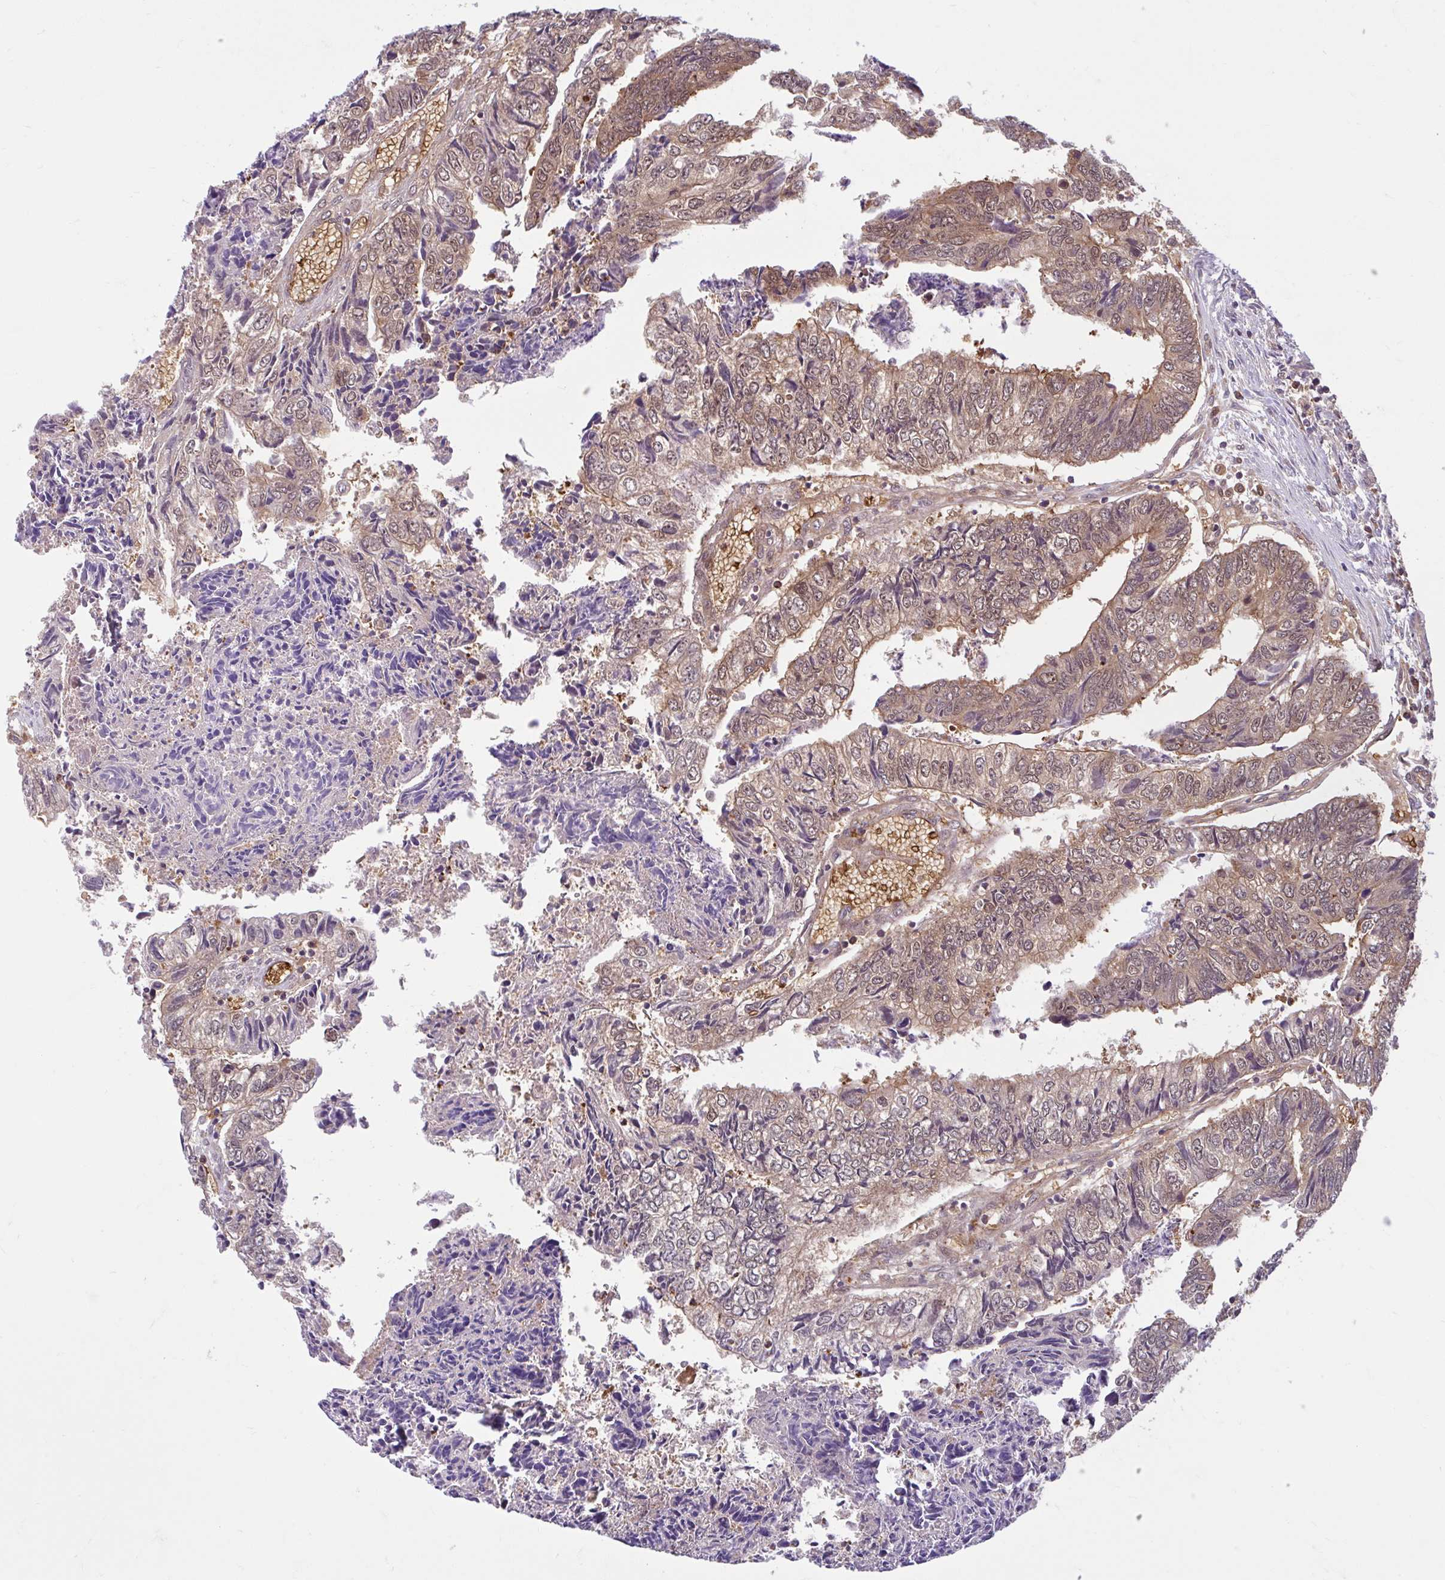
{"staining": {"intensity": "moderate", "quantity": ">75%", "location": "cytoplasmic/membranous,nuclear"}, "tissue": "colorectal cancer", "cell_type": "Tumor cells", "image_type": "cancer", "snomed": [{"axis": "morphology", "description": "Adenocarcinoma, NOS"}, {"axis": "topography", "description": "Colon"}], "caption": "Colorectal adenocarcinoma stained with a protein marker shows moderate staining in tumor cells.", "gene": "HMBS", "patient": {"sex": "male", "age": 86}}